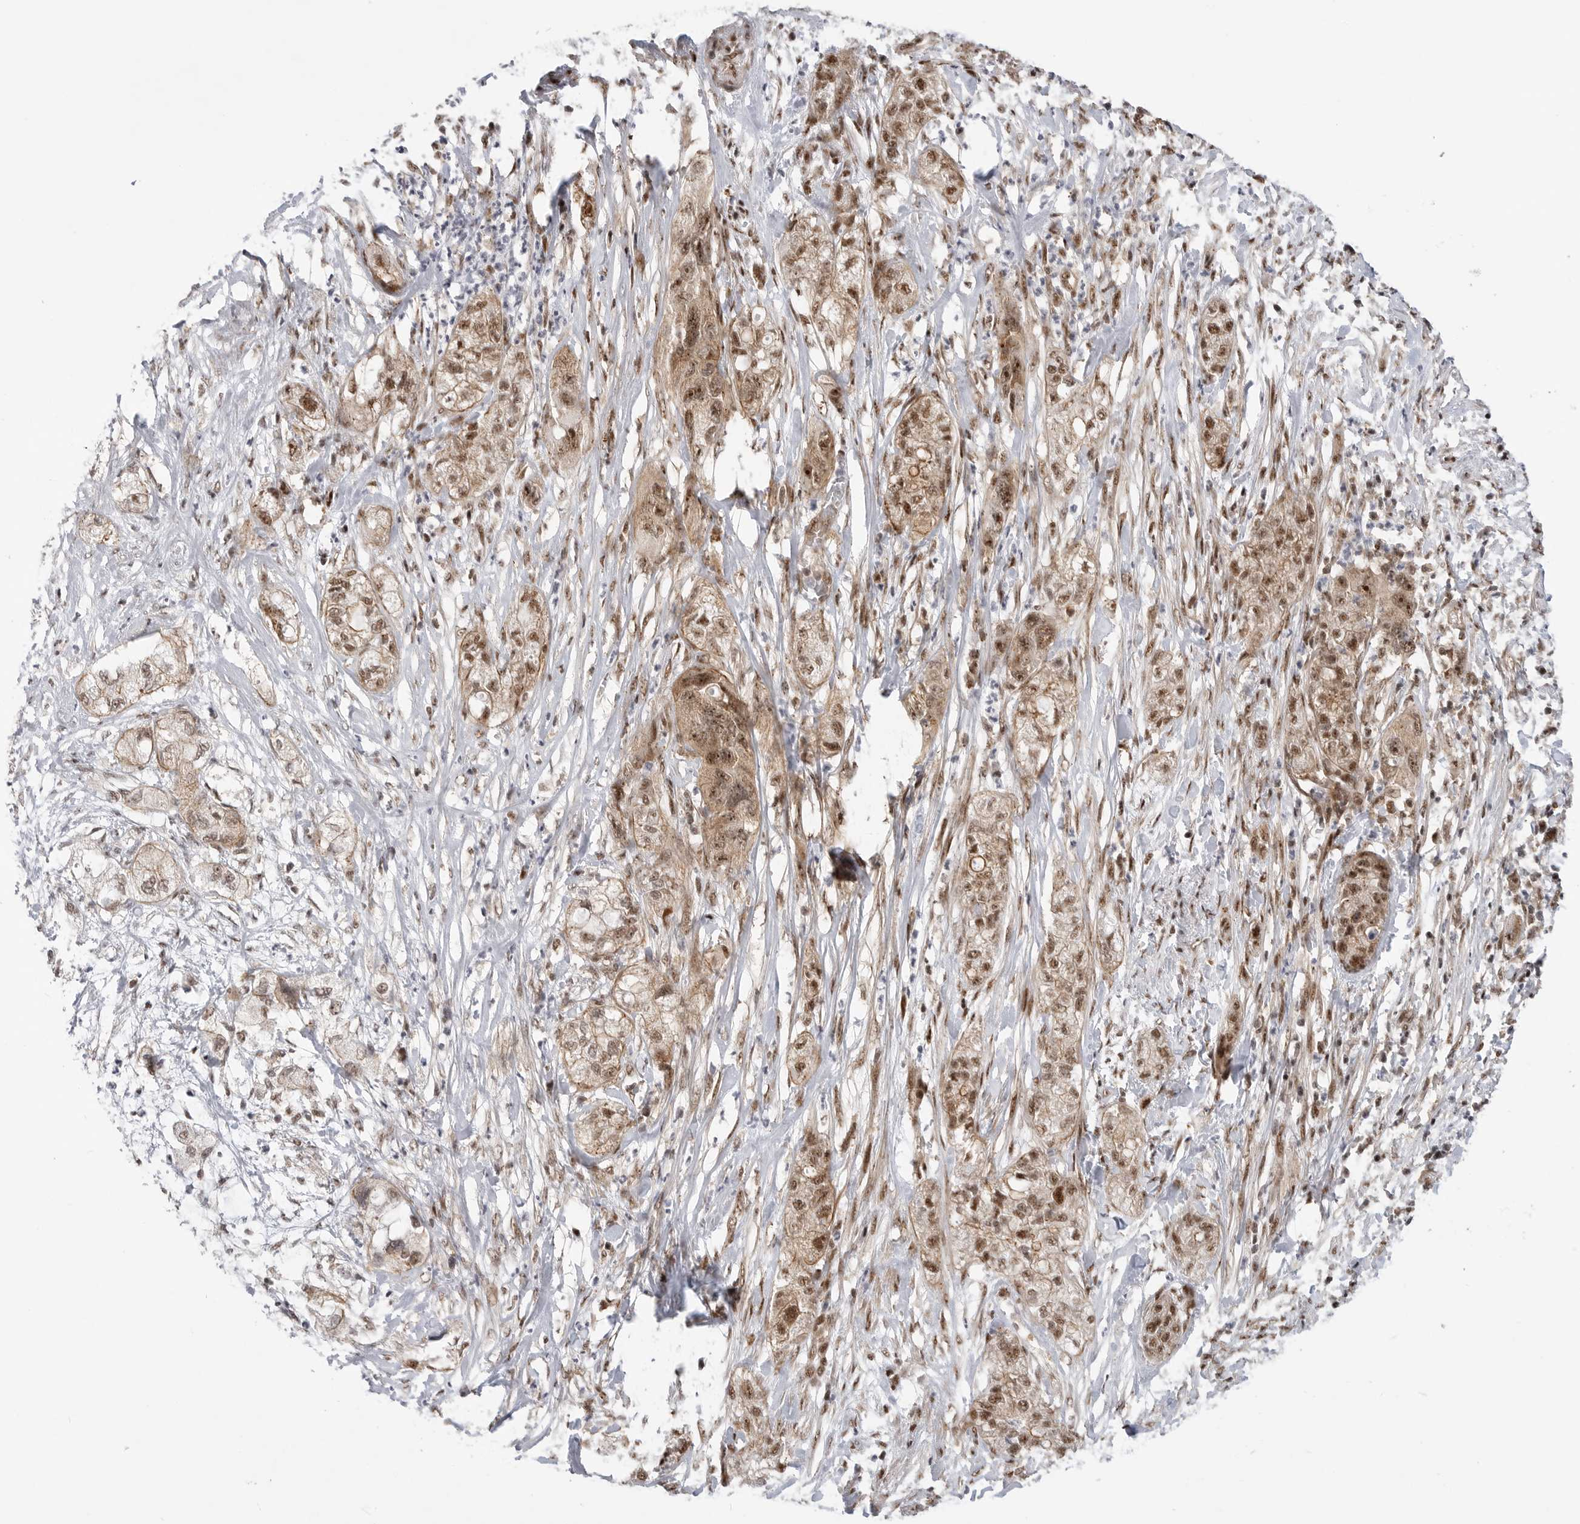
{"staining": {"intensity": "moderate", "quantity": ">75%", "location": "cytoplasmic/membranous,nuclear"}, "tissue": "pancreatic cancer", "cell_type": "Tumor cells", "image_type": "cancer", "snomed": [{"axis": "morphology", "description": "Adenocarcinoma, NOS"}, {"axis": "topography", "description": "Pancreas"}], "caption": "Immunohistochemical staining of pancreatic cancer demonstrates medium levels of moderate cytoplasmic/membranous and nuclear positivity in approximately >75% of tumor cells. The protein is shown in brown color, while the nuclei are stained blue.", "gene": "GPATCH2", "patient": {"sex": "female", "age": 78}}